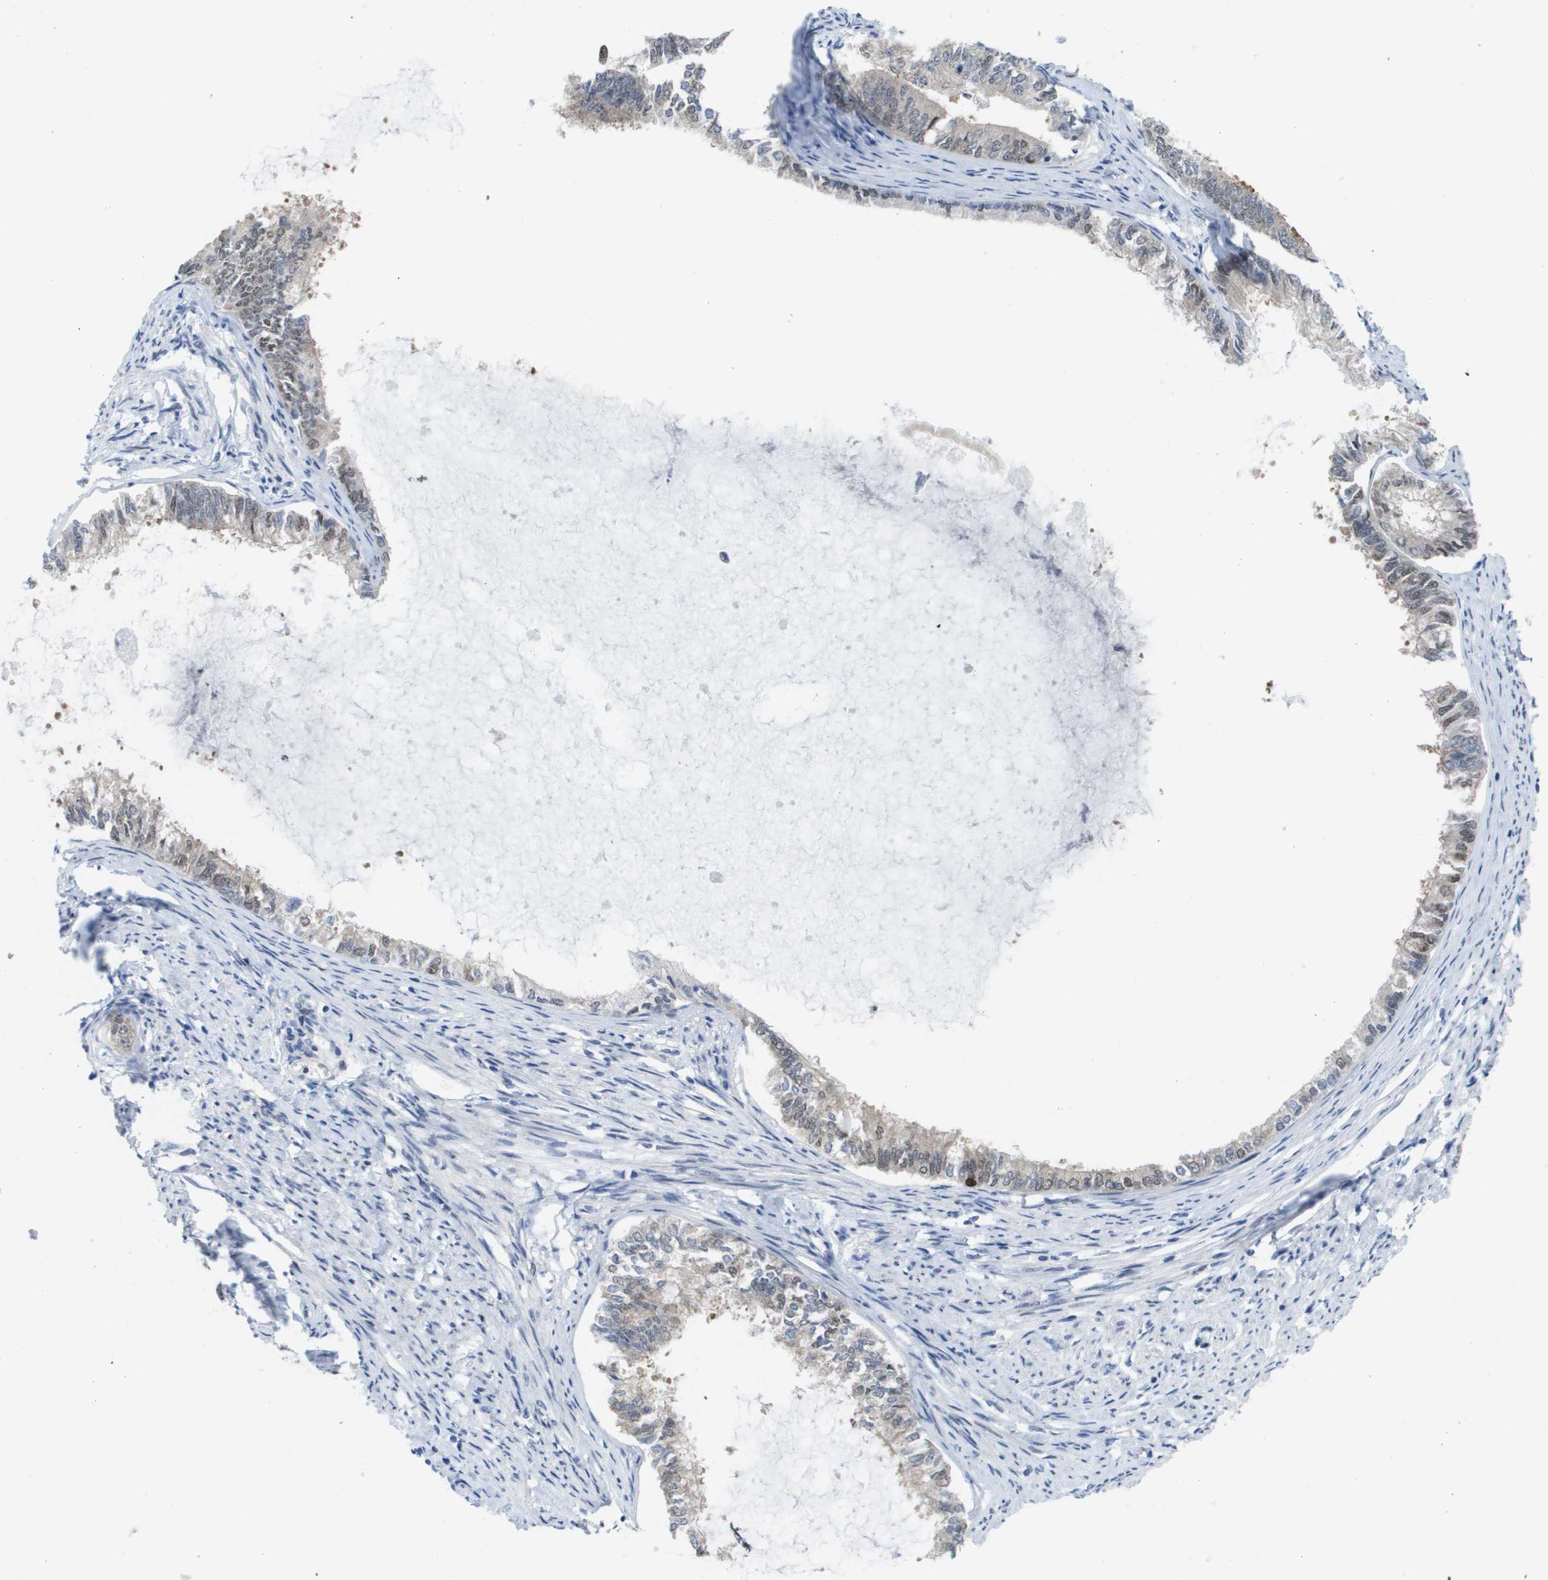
{"staining": {"intensity": "moderate", "quantity": "25%-75%", "location": "nuclear"}, "tissue": "endometrial cancer", "cell_type": "Tumor cells", "image_type": "cancer", "snomed": [{"axis": "morphology", "description": "Adenocarcinoma, NOS"}, {"axis": "topography", "description": "Endometrium"}], "caption": "Tumor cells display moderate nuclear staining in approximately 25%-75% of cells in endometrial cancer. (IHC, brightfield microscopy, high magnification).", "gene": "FKBP4", "patient": {"sex": "female", "age": 86}}